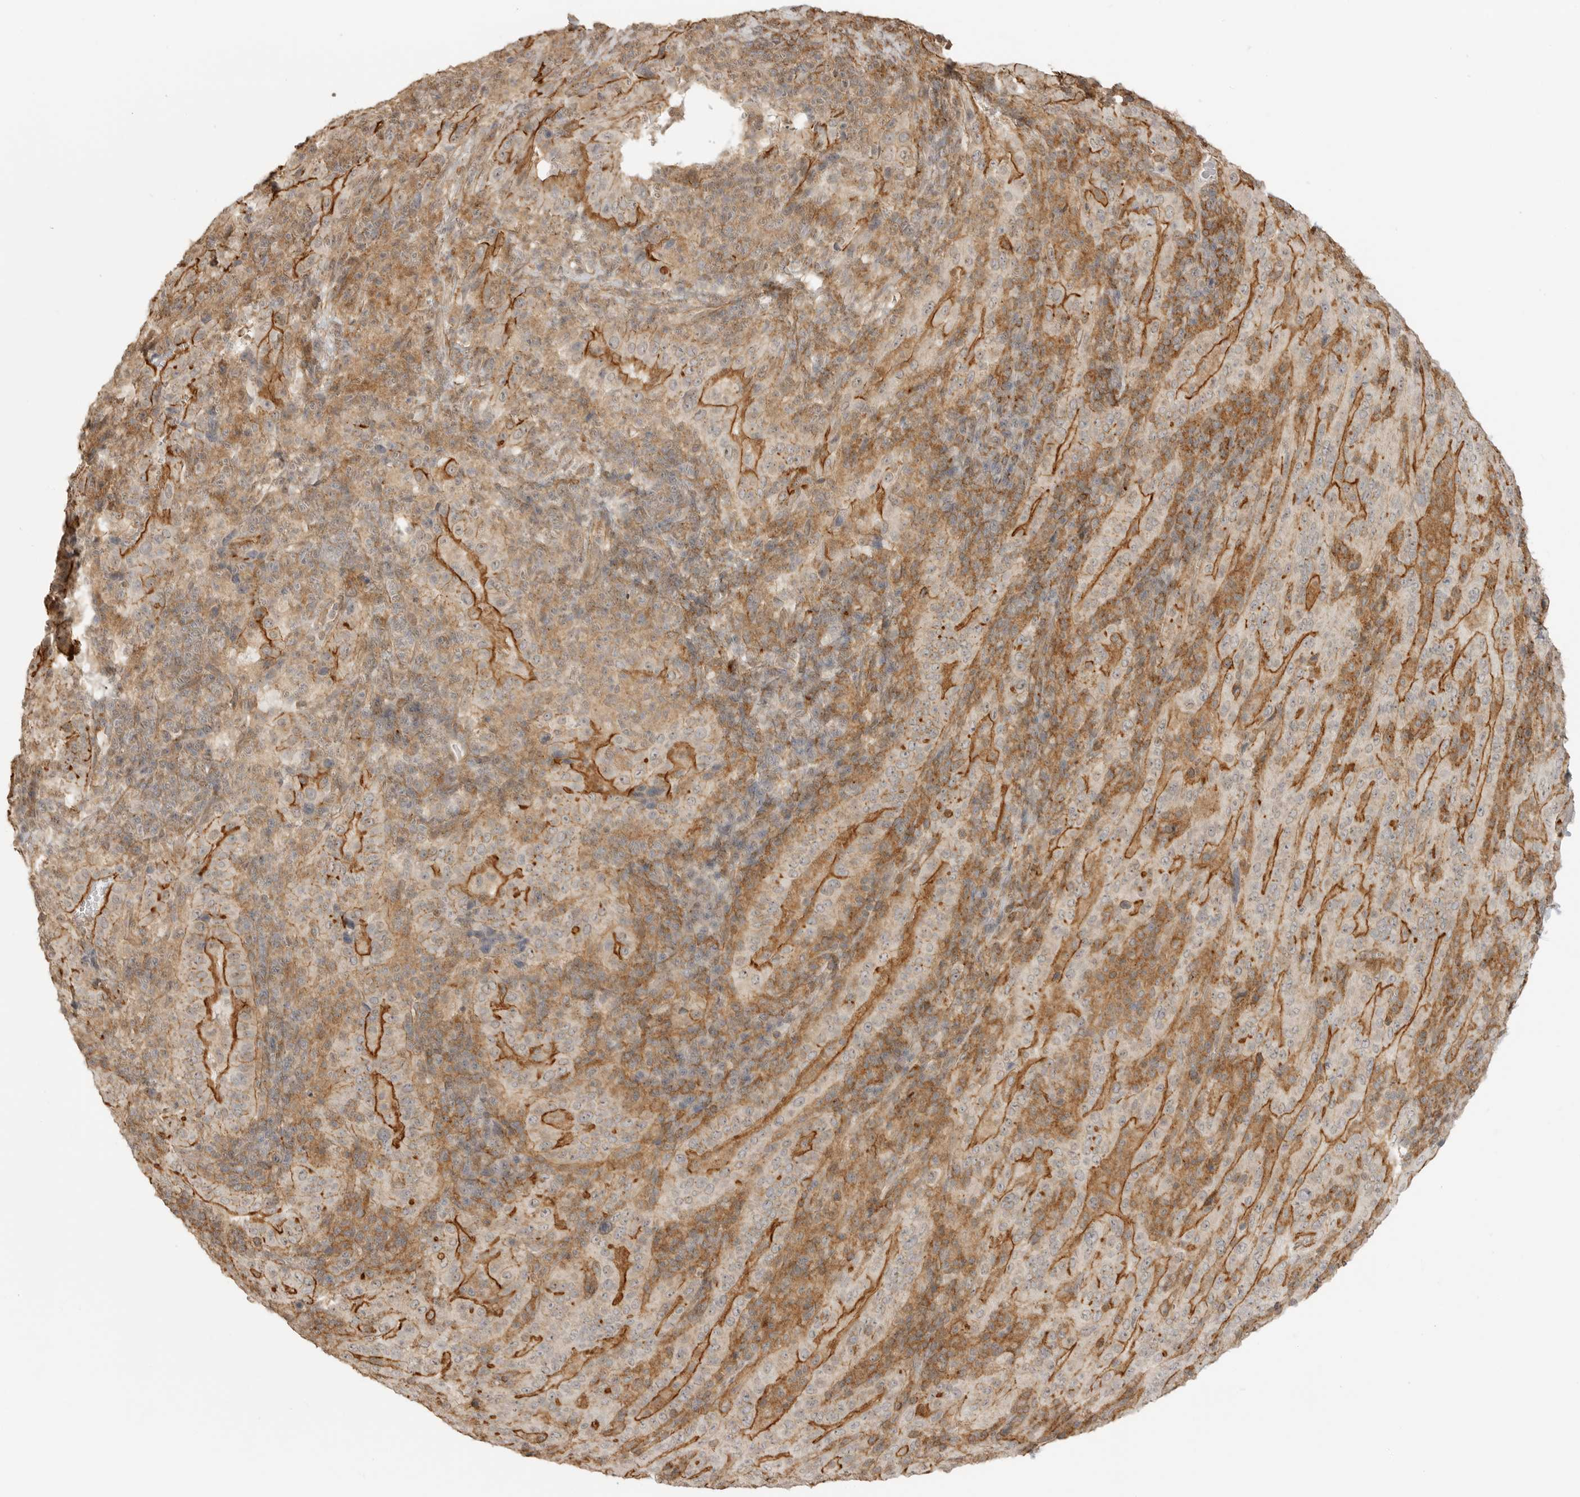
{"staining": {"intensity": "strong", "quantity": "<25%", "location": "cytoplasmic/membranous"}, "tissue": "pancreatic cancer", "cell_type": "Tumor cells", "image_type": "cancer", "snomed": [{"axis": "morphology", "description": "Adenocarcinoma, NOS"}, {"axis": "topography", "description": "Pancreas"}], "caption": "Adenocarcinoma (pancreatic) stained with immunohistochemistry (IHC) shows strong cytoplasmic/membranous positivity in approximately <25% of tumor cells. (brown staining indicates protein expression, while blue staining denotes nuclei).", "gene": "GPC2", "patient": {"sex": "male", "age": 63}}